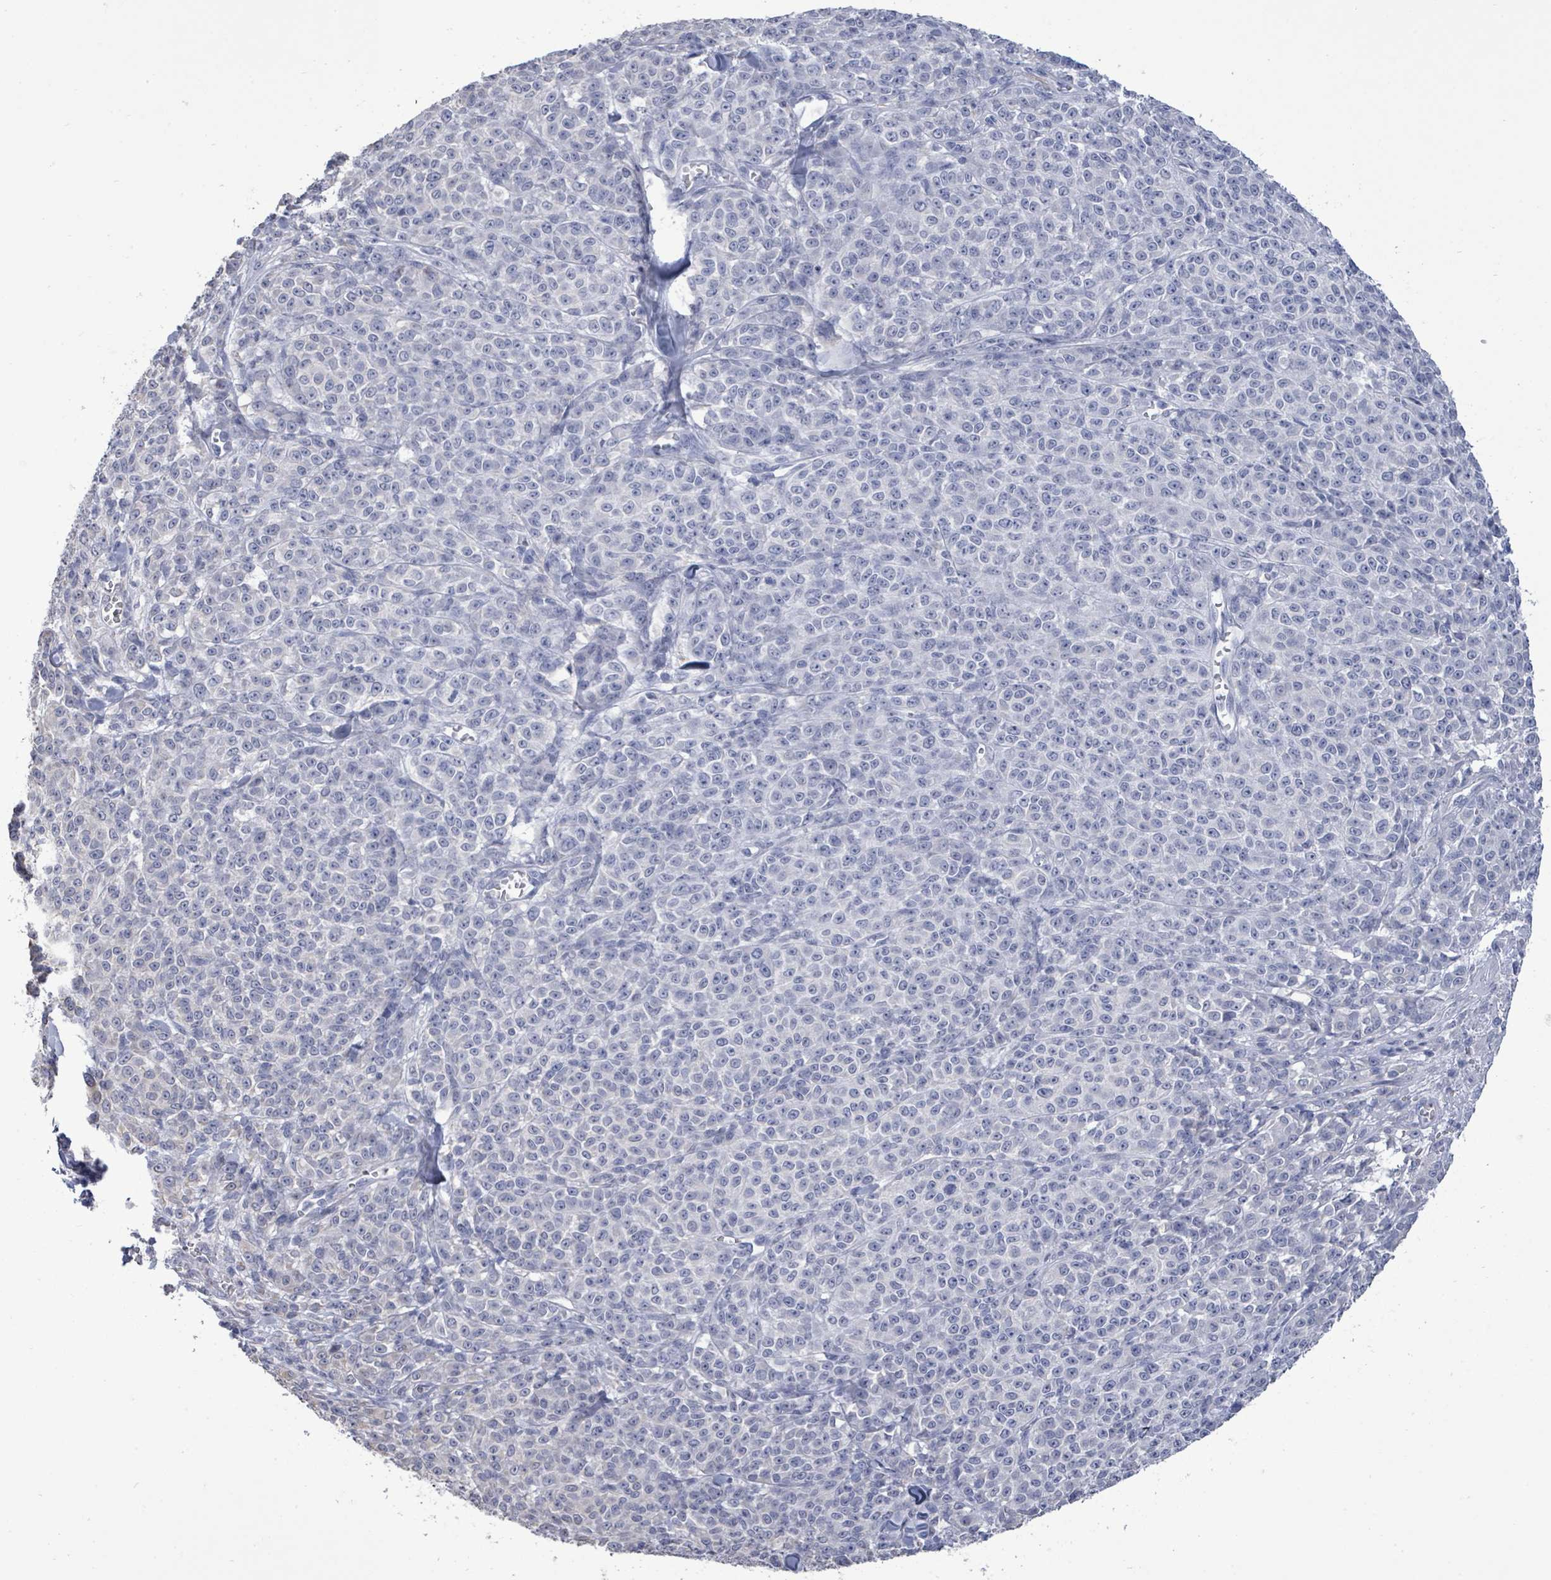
{"staining": {"intensity": "negative", "quantity": "none", "location": "none"}, "tissue": "melanoma", "cell_type": "Tumor cells", "image_type": "cancer", "snomed": [{"axis": "morphology", "description": "Normal tissue, NOS"}, {"axis": "morphology", "description": "Malignant melanoma, NOS"}, {"axis": "topography", "description": "Skin"}], "caption": "High magnification brightfield microscopy of malignant melanoma stained with DAB (brown) and counterstained with hematoxylin (blue): tumor cells show no significant staining.", "gene": "CT45A5", "patient": {"sex": "female", "age": 34}}